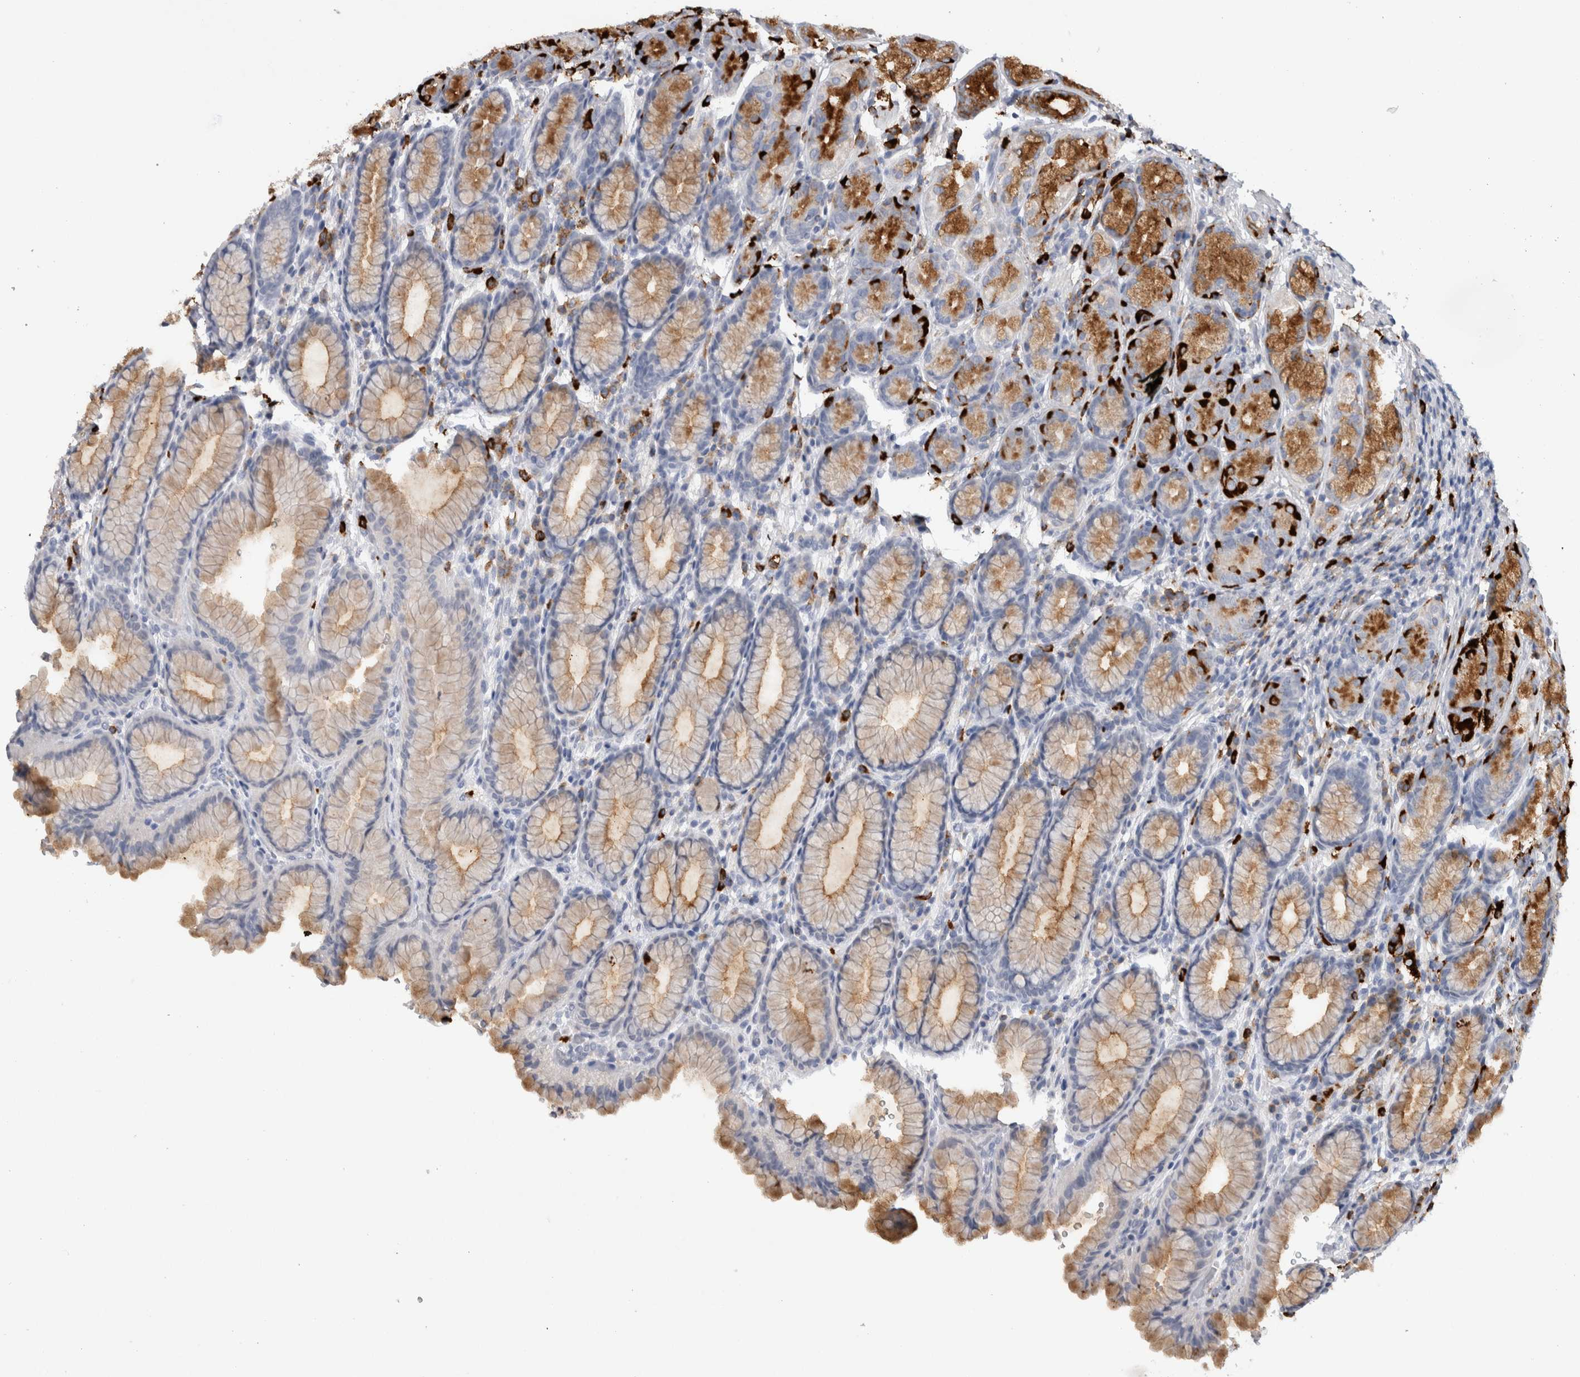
{"staining": {"intensity": "moderate", "quantity": "25%-75%", "location": "cytoplasmic/membranous"}, "tissue": "stomach", "cell_type": "Glandular cells", "image_type": "normal", "snomed": [{"axis": "morphology", "description": "Normal tissue, NOS"}, {"axis": "topography", "description": "Stomach"}], "caption": "Protein staining displays moderate cytoplasmic/membranous expression in about 25%-75% of glandular cells in benign stomach. The staining was performed using DAB, with brown indicating positive protein expression. Nuclei are stained blue with hematoxylin.", "gene": "CD63", "patient": {"sex": "male", "age": 42}}